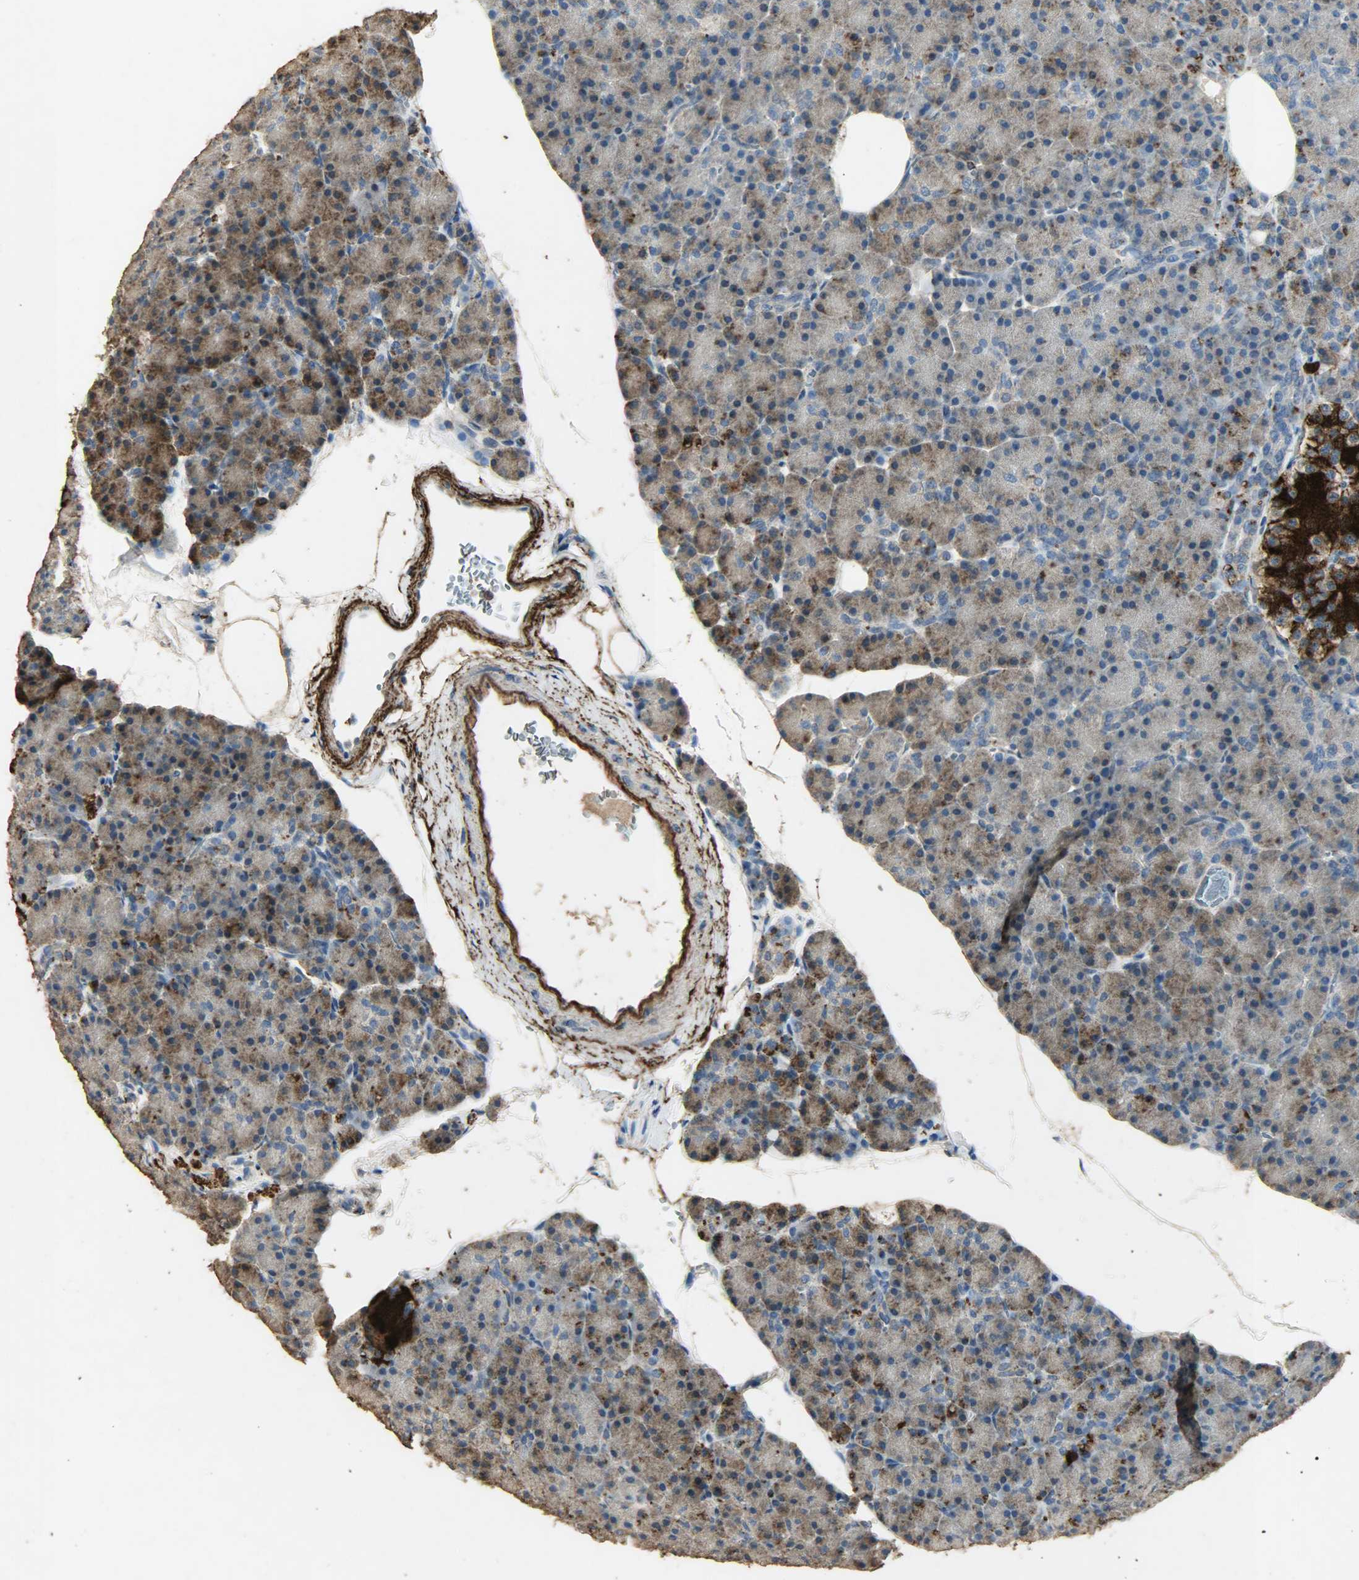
{"staining": {"intensity": "weak", "quantity": "25%-75%", "location": "cytoplasmic/membranous"}, "tissue": "pancreas", "cell_type": "Exocrine glandular cells", "image_type": "normal", "snomed": [{"axis": "morphology", "description": "Normal tissue, NOS"}, {"axis": "topography", "description": "Pancreas"}], "caption": "Immunohistochemical staining of unremarkable human pancreas shows low levels of weak cytoplasmic/membranous expression in about 25%-75% of exocrine glandular cells. (DAB IHC with brightfield microscopy, high magnification).", "gene": "ASB9", "patient": {"sex": "female", "age": 43}}